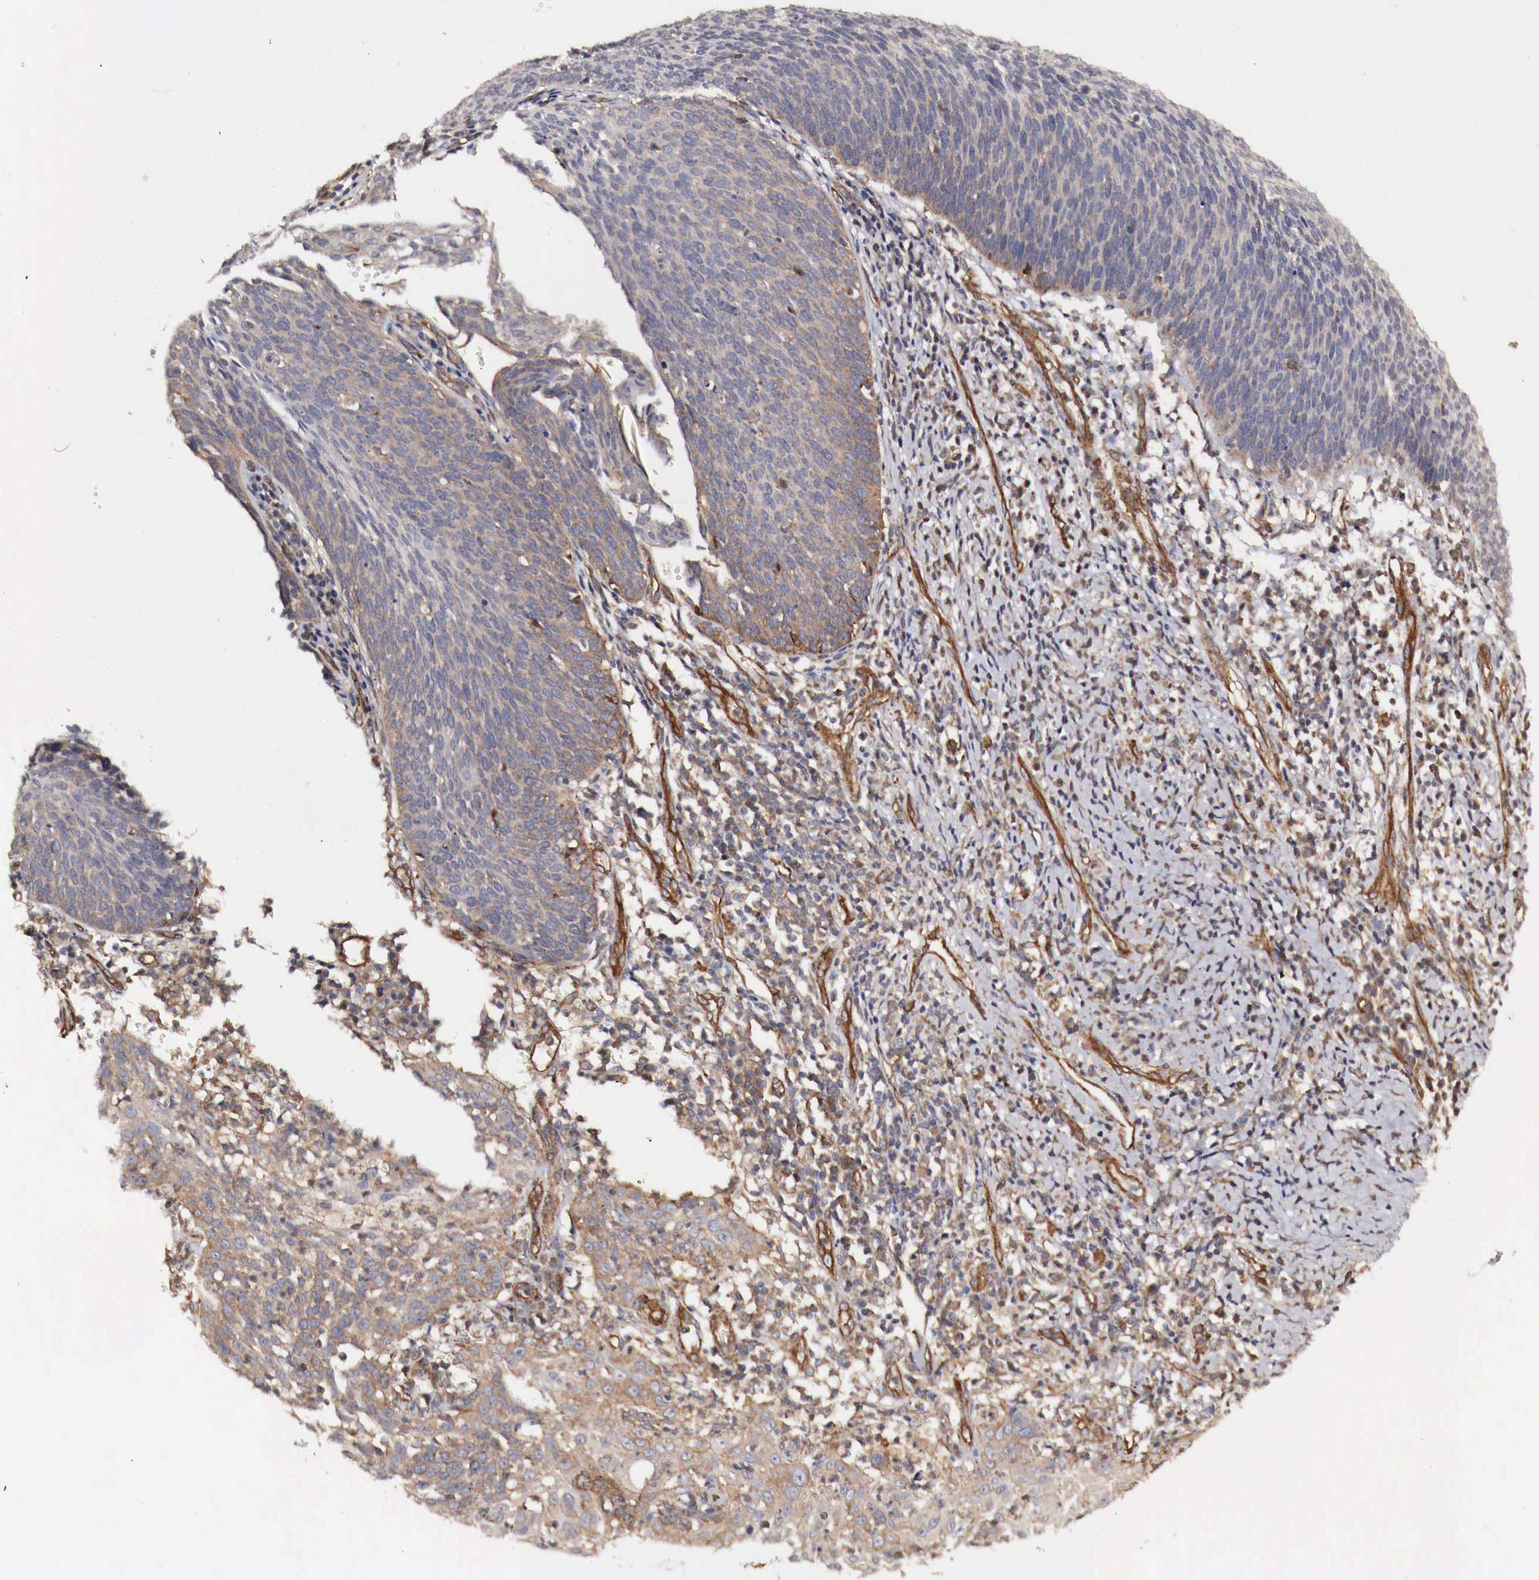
{"staining": {"intensity": "moderate", "quantity": "25%-75%", "location": "cytoplasmic/membranous"}, "tissue": "cervical cancer", "cell_type": "Tumor cells", "image_type": "cancer", "snomed": [{"axis": "morphology", "description": "Squamous cell carcinoma, NOS"}, {"axis": "topography", "description": "Cervix"}], "caption": "Immunohistochemical staining of human cervical cancer exhibits moderate cytoplasmic/membranous protein expression in approximately 25%-75% of tumor cells.", "gene": "ARMCX4", "patient": {"sex": "female", "age": 41}}